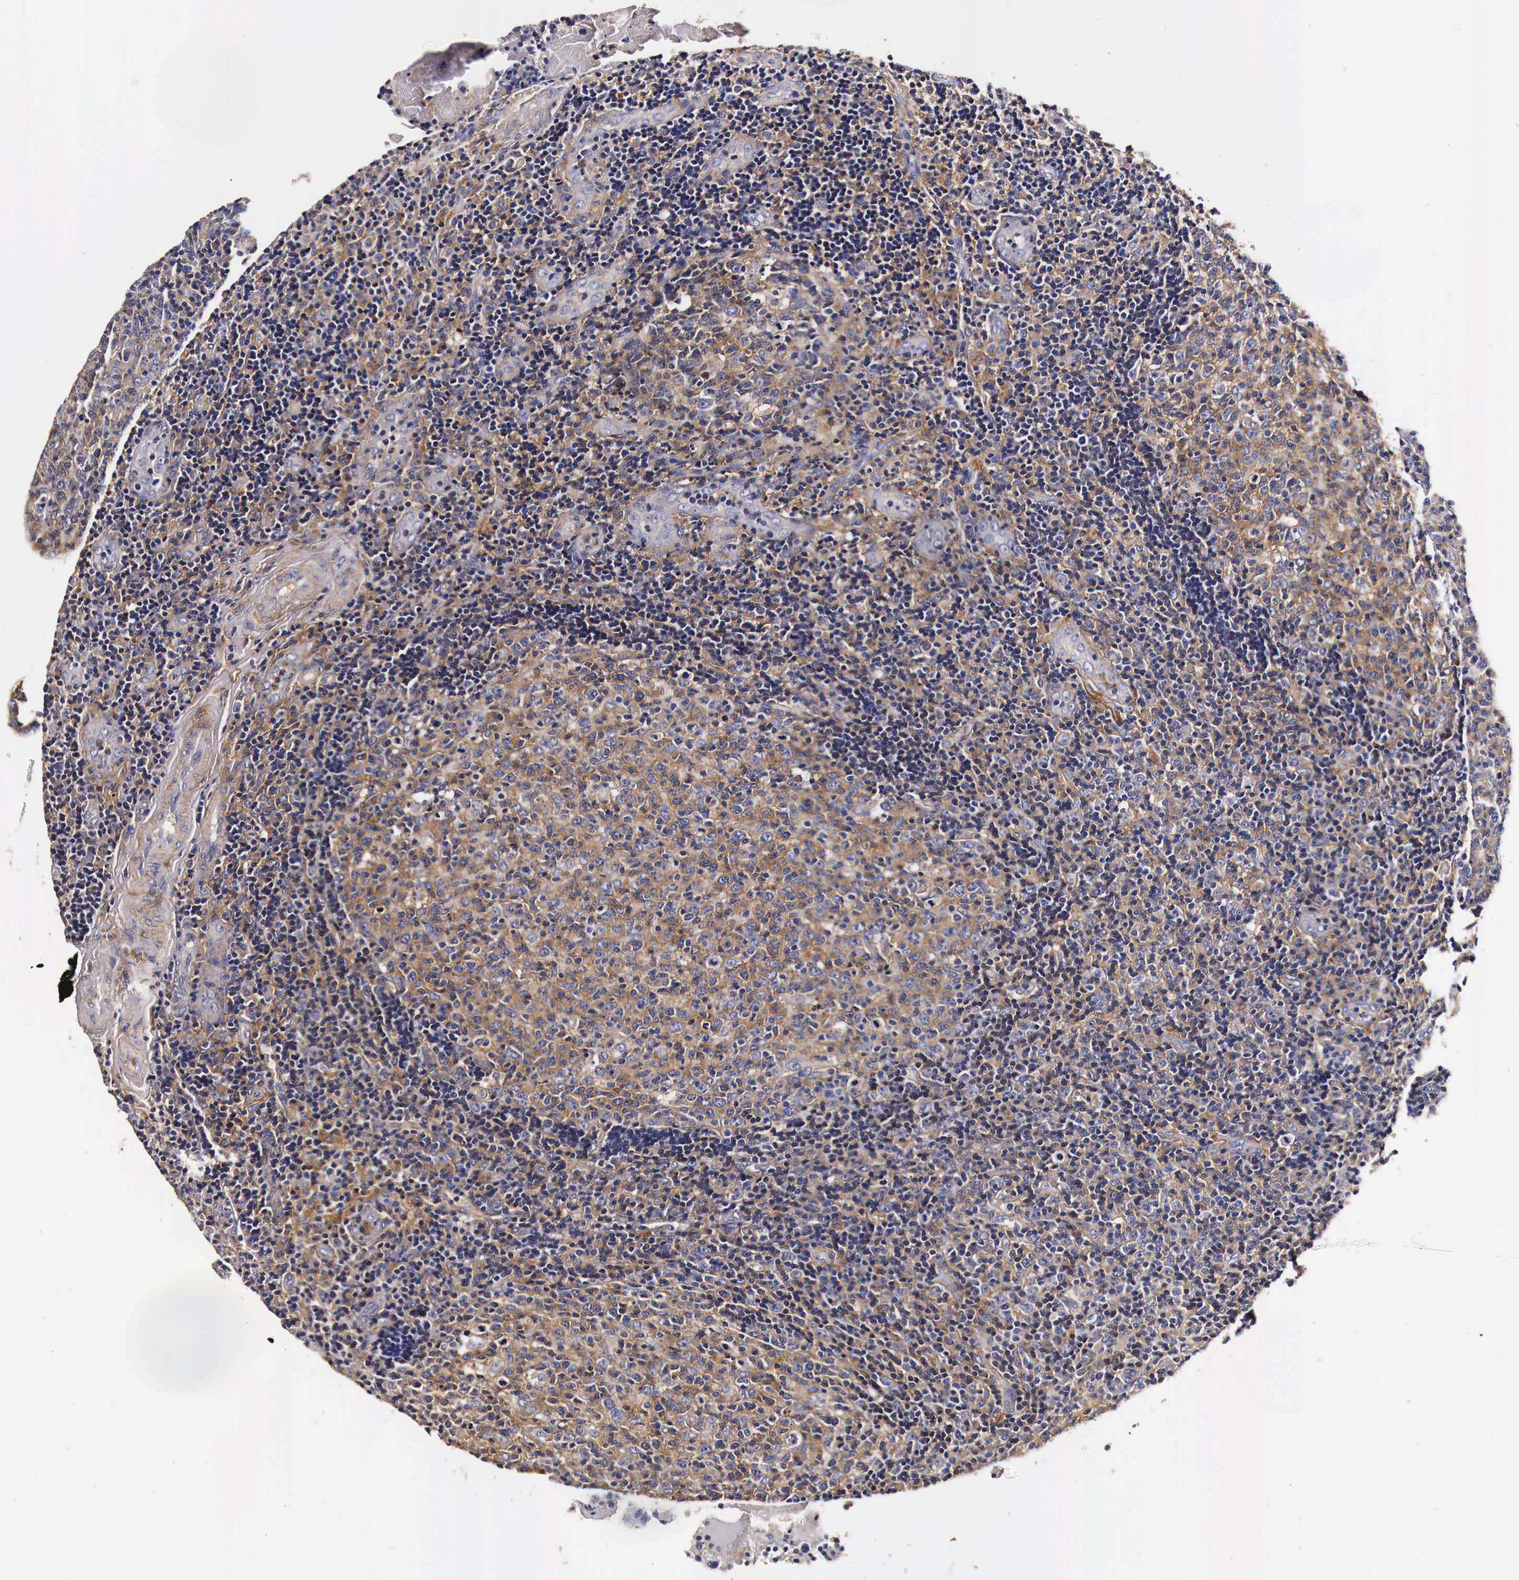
{"staining": {"intensity": "moderate", "quantity": ">75%", "location": "cytoplasmic/membranous"}, "tissue": "tonsil", "cell_type": "Germinal center cells", "image_type": "normal", "snomed": [{"axis": "morphology", "description": "Normal tissue, NOS"}, {"axis": "topography", "description": "Tonsil"}], "caption": "Protein expression analysis of unremarkable tonsil exhibits moderate cytoplasmic/membranous positivity in approximately >75% of germinal center cells. Nuclei are stained in blue.", "gene": "RP2", "patient": {"sex": "female", "age": 3}}